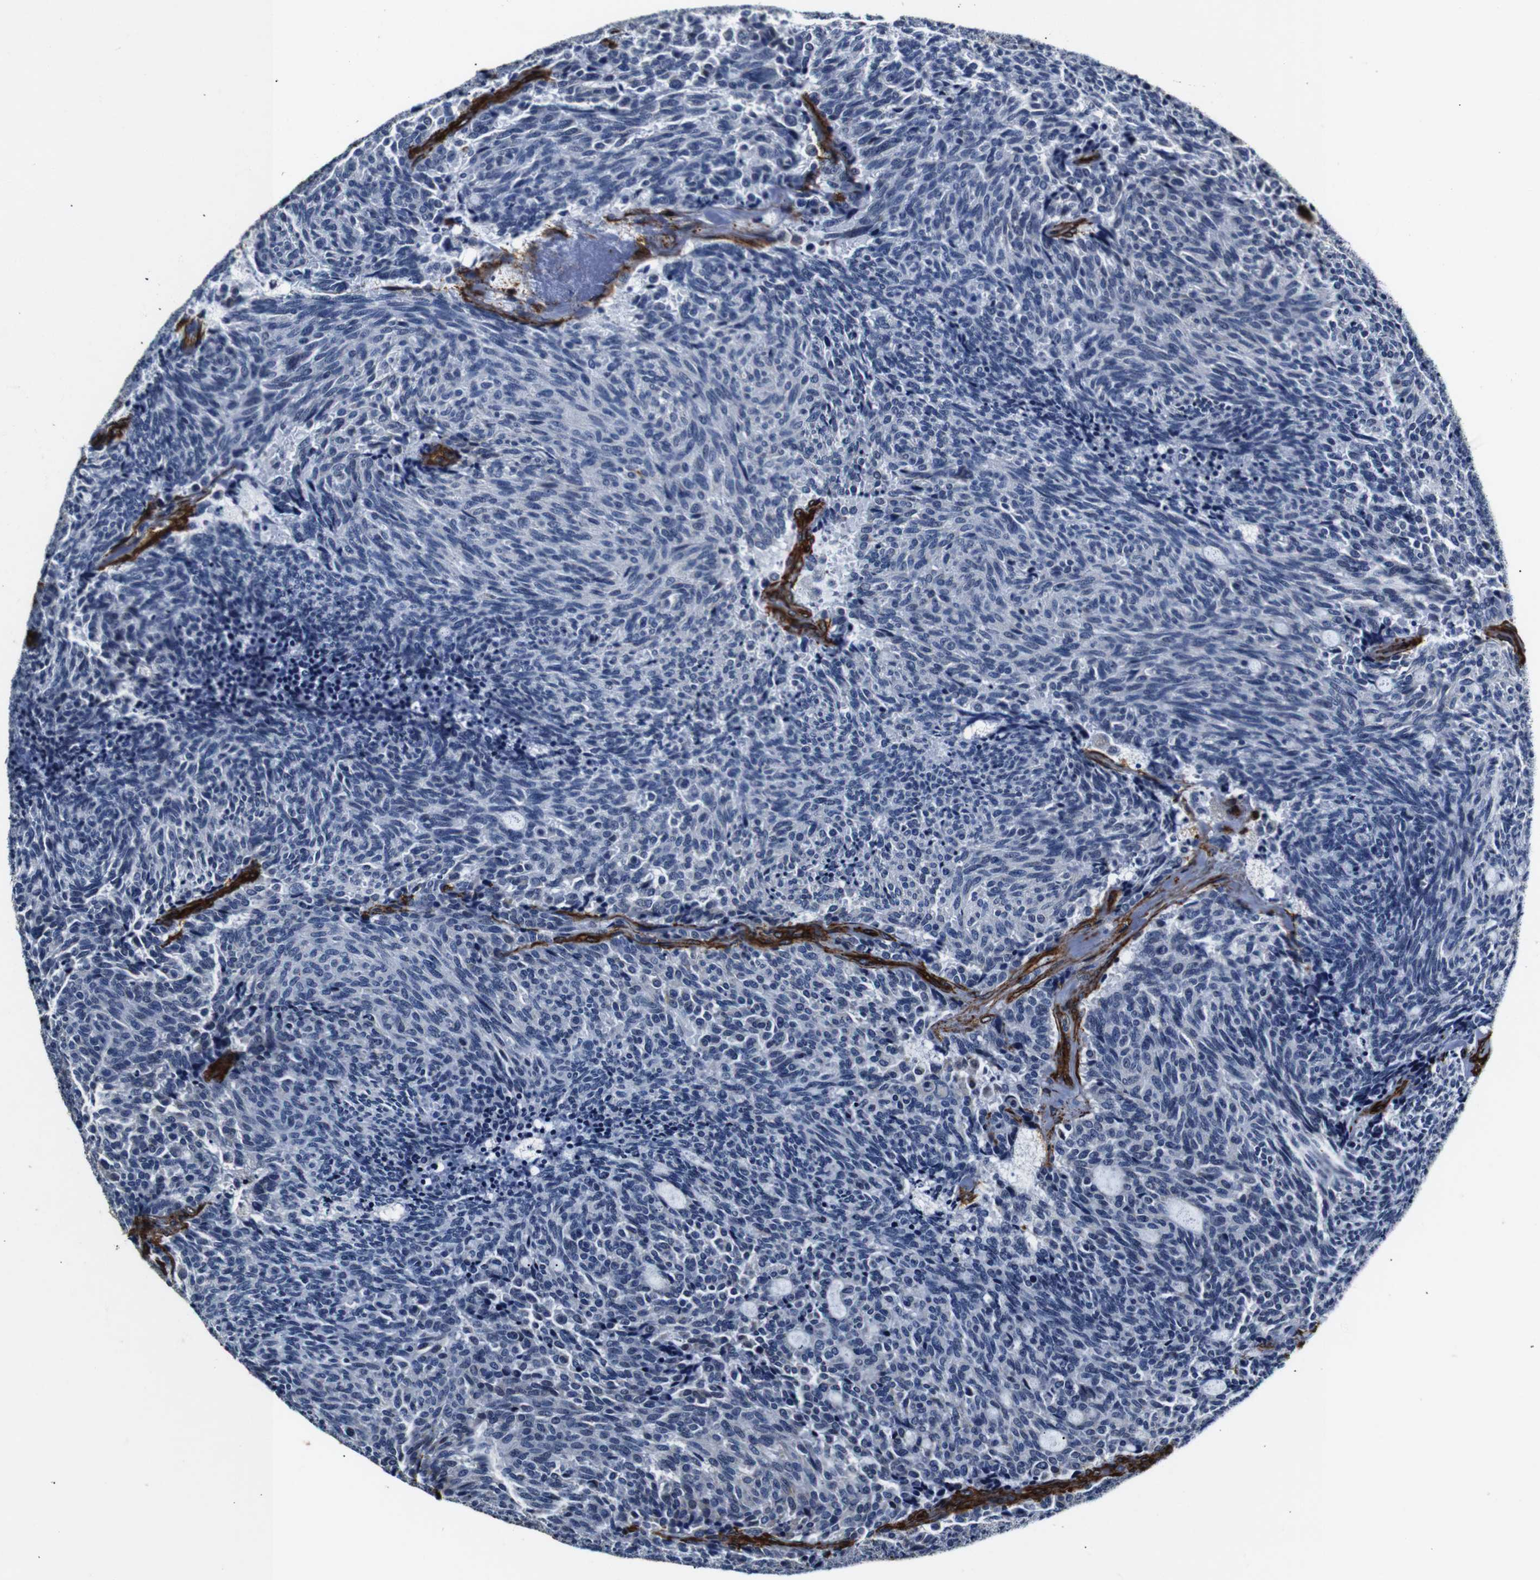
{"staining": {"intensity": "negative", "quantity": "none", "location": "none"}, "tissue": "carcinoid", "cell_type": "Tumor cells", "image_type": "cancer", "snomed": [{"axis": "morphology", "description": "Carcinoid, malignant, NOS"}, {"axis": "topography", "description": "Pancreas"}], "caption": "Immunohistochemistry histopathology image of neoplastic tissue: carcinoid (malignant) stained with DAB displays no significant protein staining in tumor cells.", "gene": "CAV2", "patient": {"sex": "female", "age": 54}}